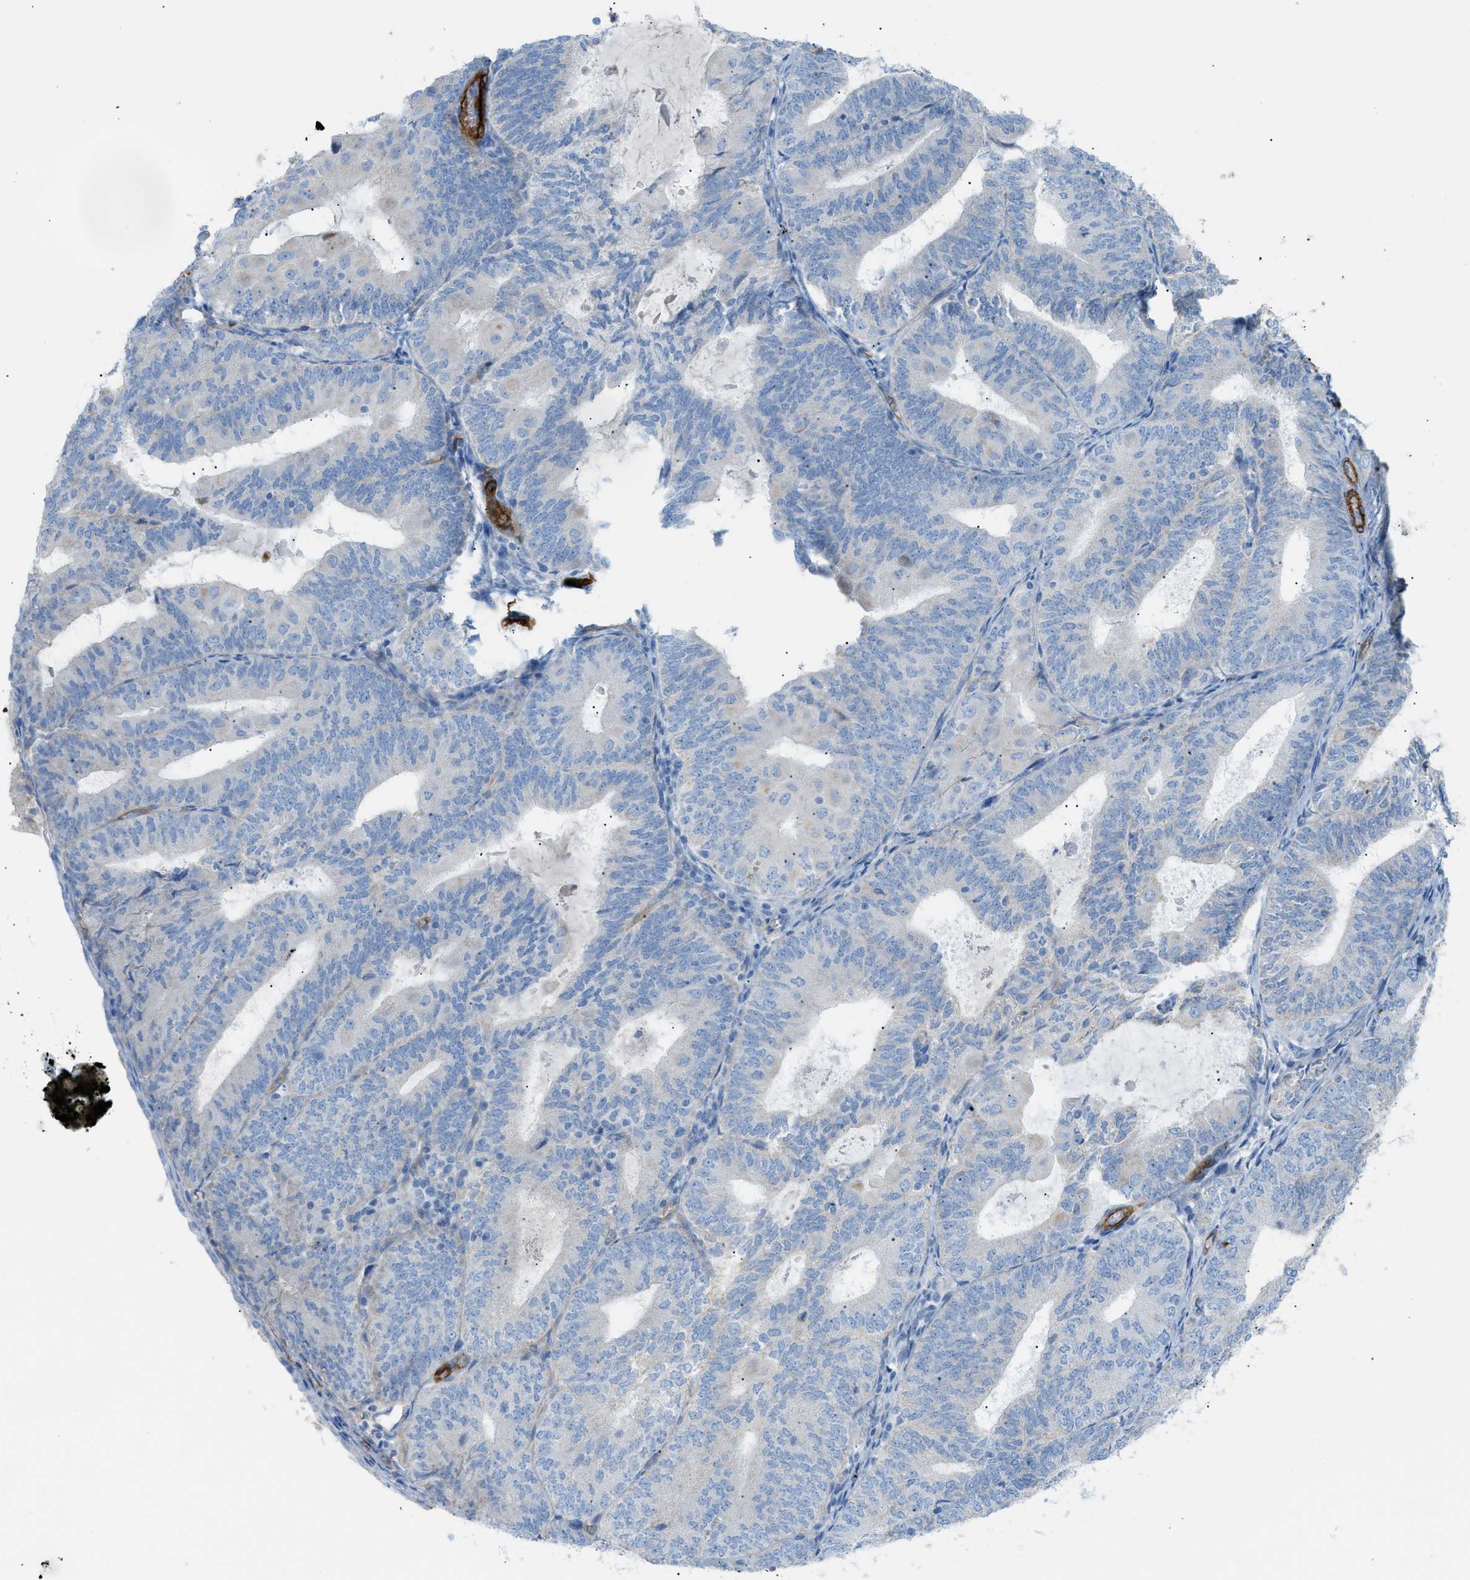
{"staining": {"intensity": "negative", "quantity": "none", "location": "none"}, "tissue": "endometrial cancer", "cell_type": "Tumor cells", "image_type": "cancer", "snomed": [{"axis": "morphology", "description": "Adenocarcinoma, NOS"}, {"axis": "topography", "description": "Endometrium"}], "caption": "Immunohistochemistry (IHC) photomicrograph of neoplastic tissue: endometrial cancer stained with DAB displays no significant protein expression in tumor cells.", "gene": "MYH11", "patient": {"sex": "female", "age": 81}}